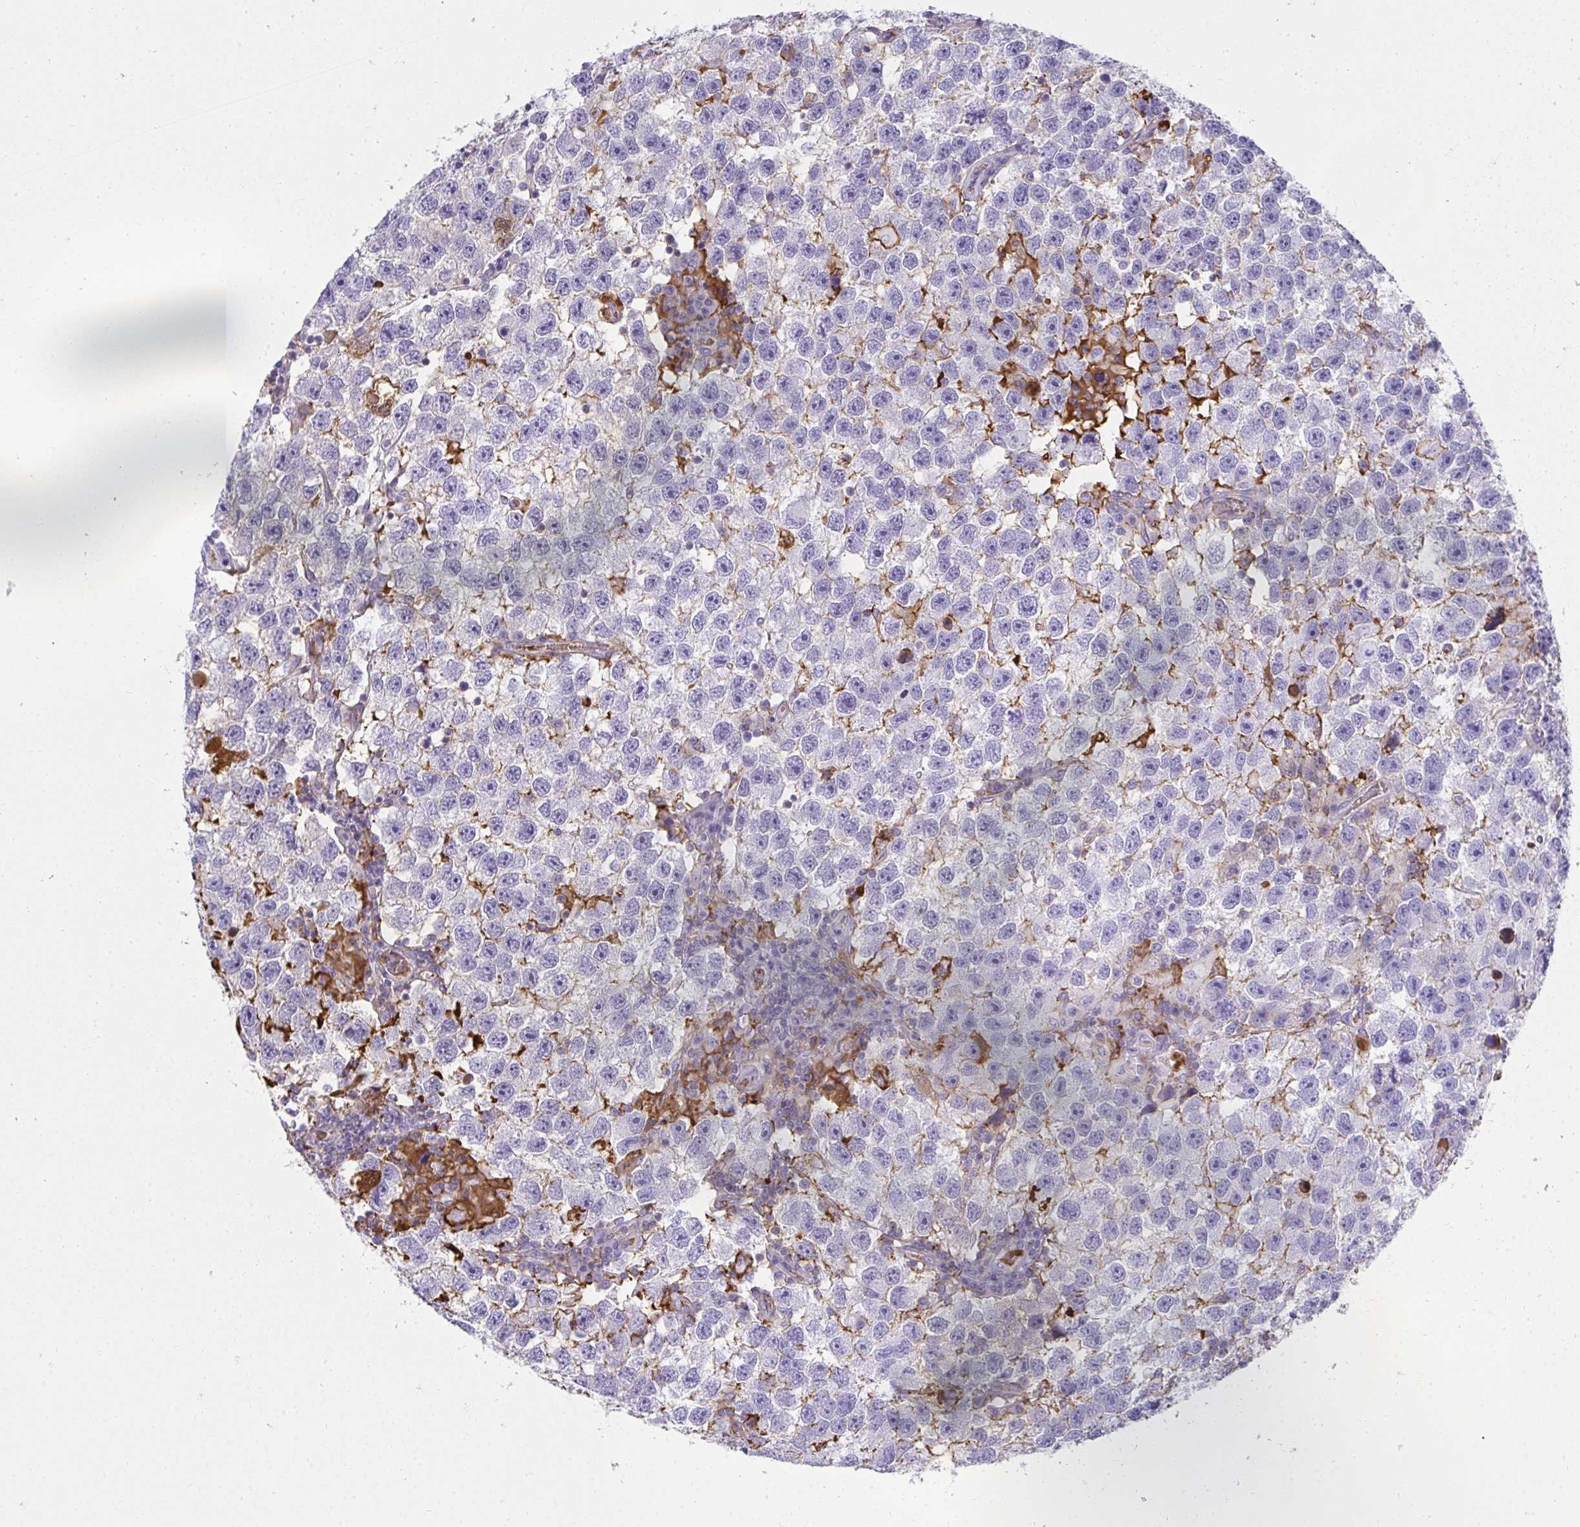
{"staining": {"intensity": "negative", "quantity": "none", "location": "none"}, "tissue": "testis cancer", "cell_type": "Tumor cells", "image_type": "cancer", "snomed": [{"axis": "morphology", "description": "Seminoma, NOS"}, {"axis": "topography", "description": "Testis"}], "caption": "There is no significant expression in tumor cells of testis cancer (seminoma). (IHC, brightfield microscopy, high magnification).", "gene": "ZSWIM3", "patient": {"sex": "male", "age": 26}}